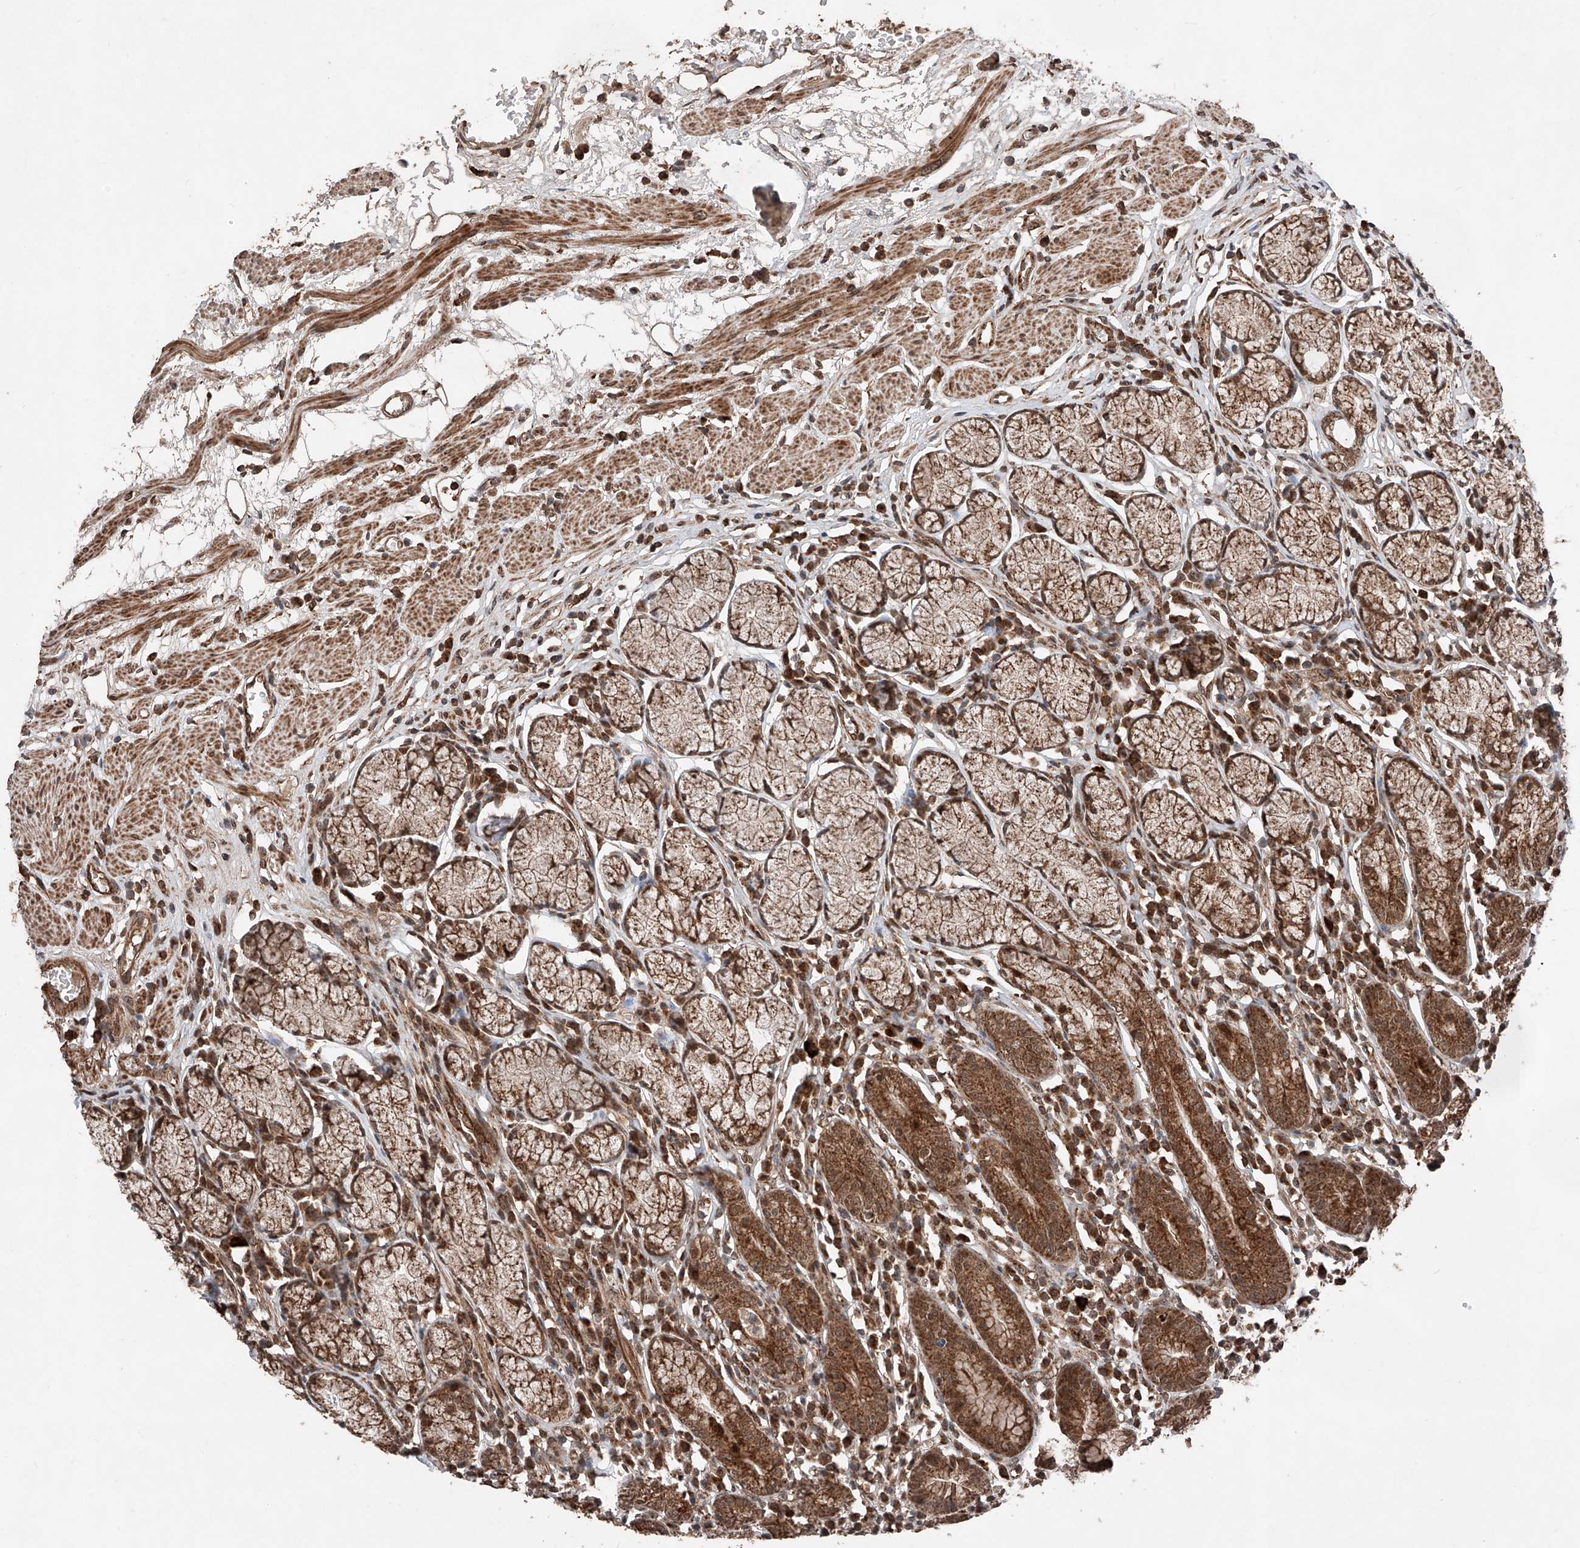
{"staining": {"intensity": "strong", "quantity": ">75%", "location": "cytoplasmic/membranous,nuclear"}, "tissue": "stomach", "cell_type": "Glandular cells", "image_type": "normal", "snomed": [{"axis": "morphology", "description": "Normal tissue, NOS"}, {"axis": "topography", "description": "Stomach"}], "caption": "Immunohistochemical staining of benign stomach reveals strong cytoplasmic/membranous,nuclear protein staining in about >75% of glandular cells. (Brightfield microscopy of DAB IHC at high magnification).", "gene": "ZSCAN29", "patient": {"sex": "male", "age": 55}}